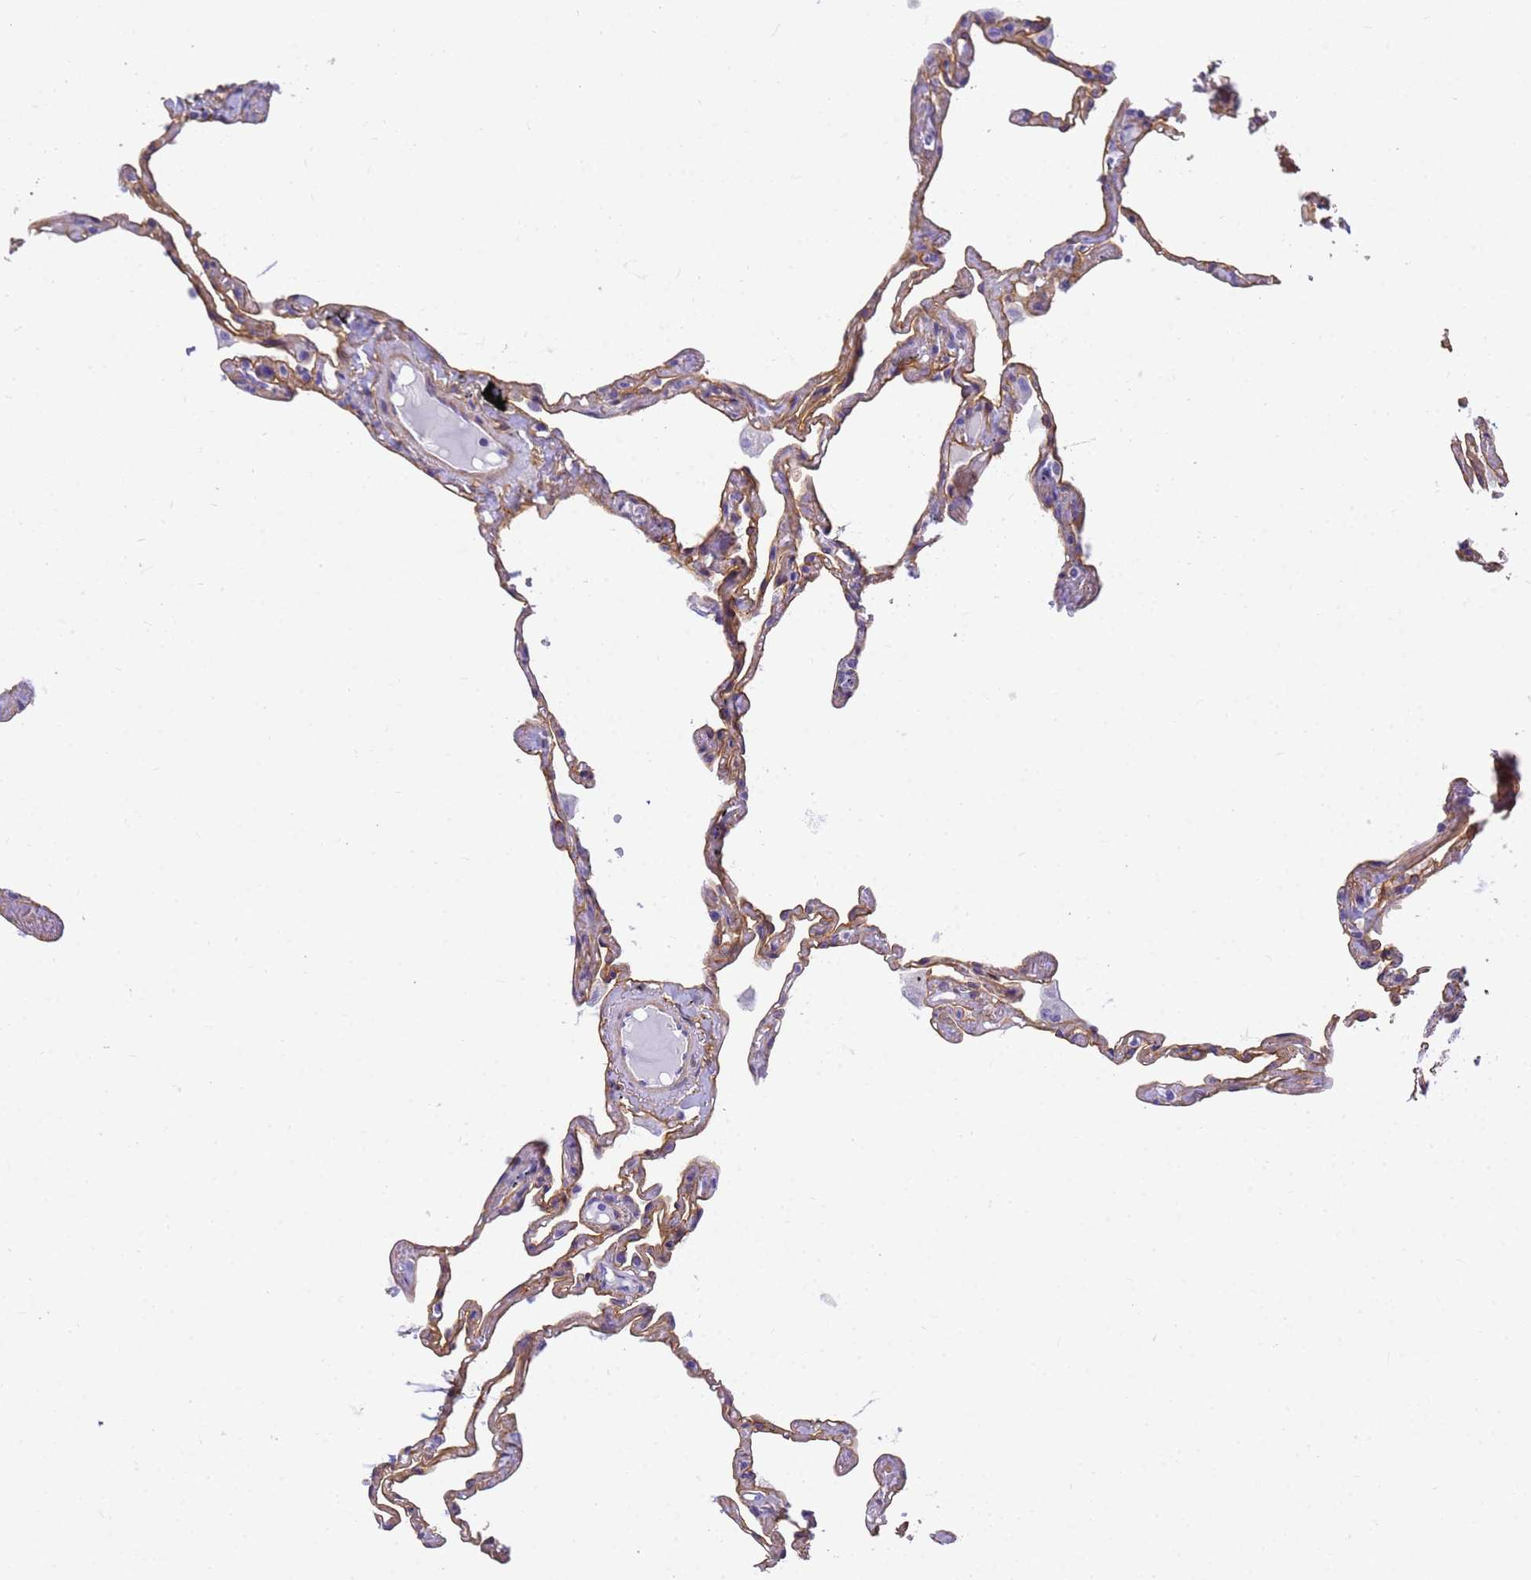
{"staining": {"intensity": "moderate", "quantity": ">75%", "location": "cytoplasmic/membranous"}, "tissue": "lung", "cell_type": "Alveolar cells", "image_type": "normal", "snomed": [{"axis": "morphology", "description": "Normal tissue, NOS"}, {"axis": "topography", "description": "Lung"}], "caption": "A photomicrograph showing moderate cytoplasmic/membranous staining in about >75% of alveolar cells in unremarkable lung, as visualized by brown immunohistochemical staining.", "gene": "MVB12A", "patient": {"sex": "female", "age": 67}}